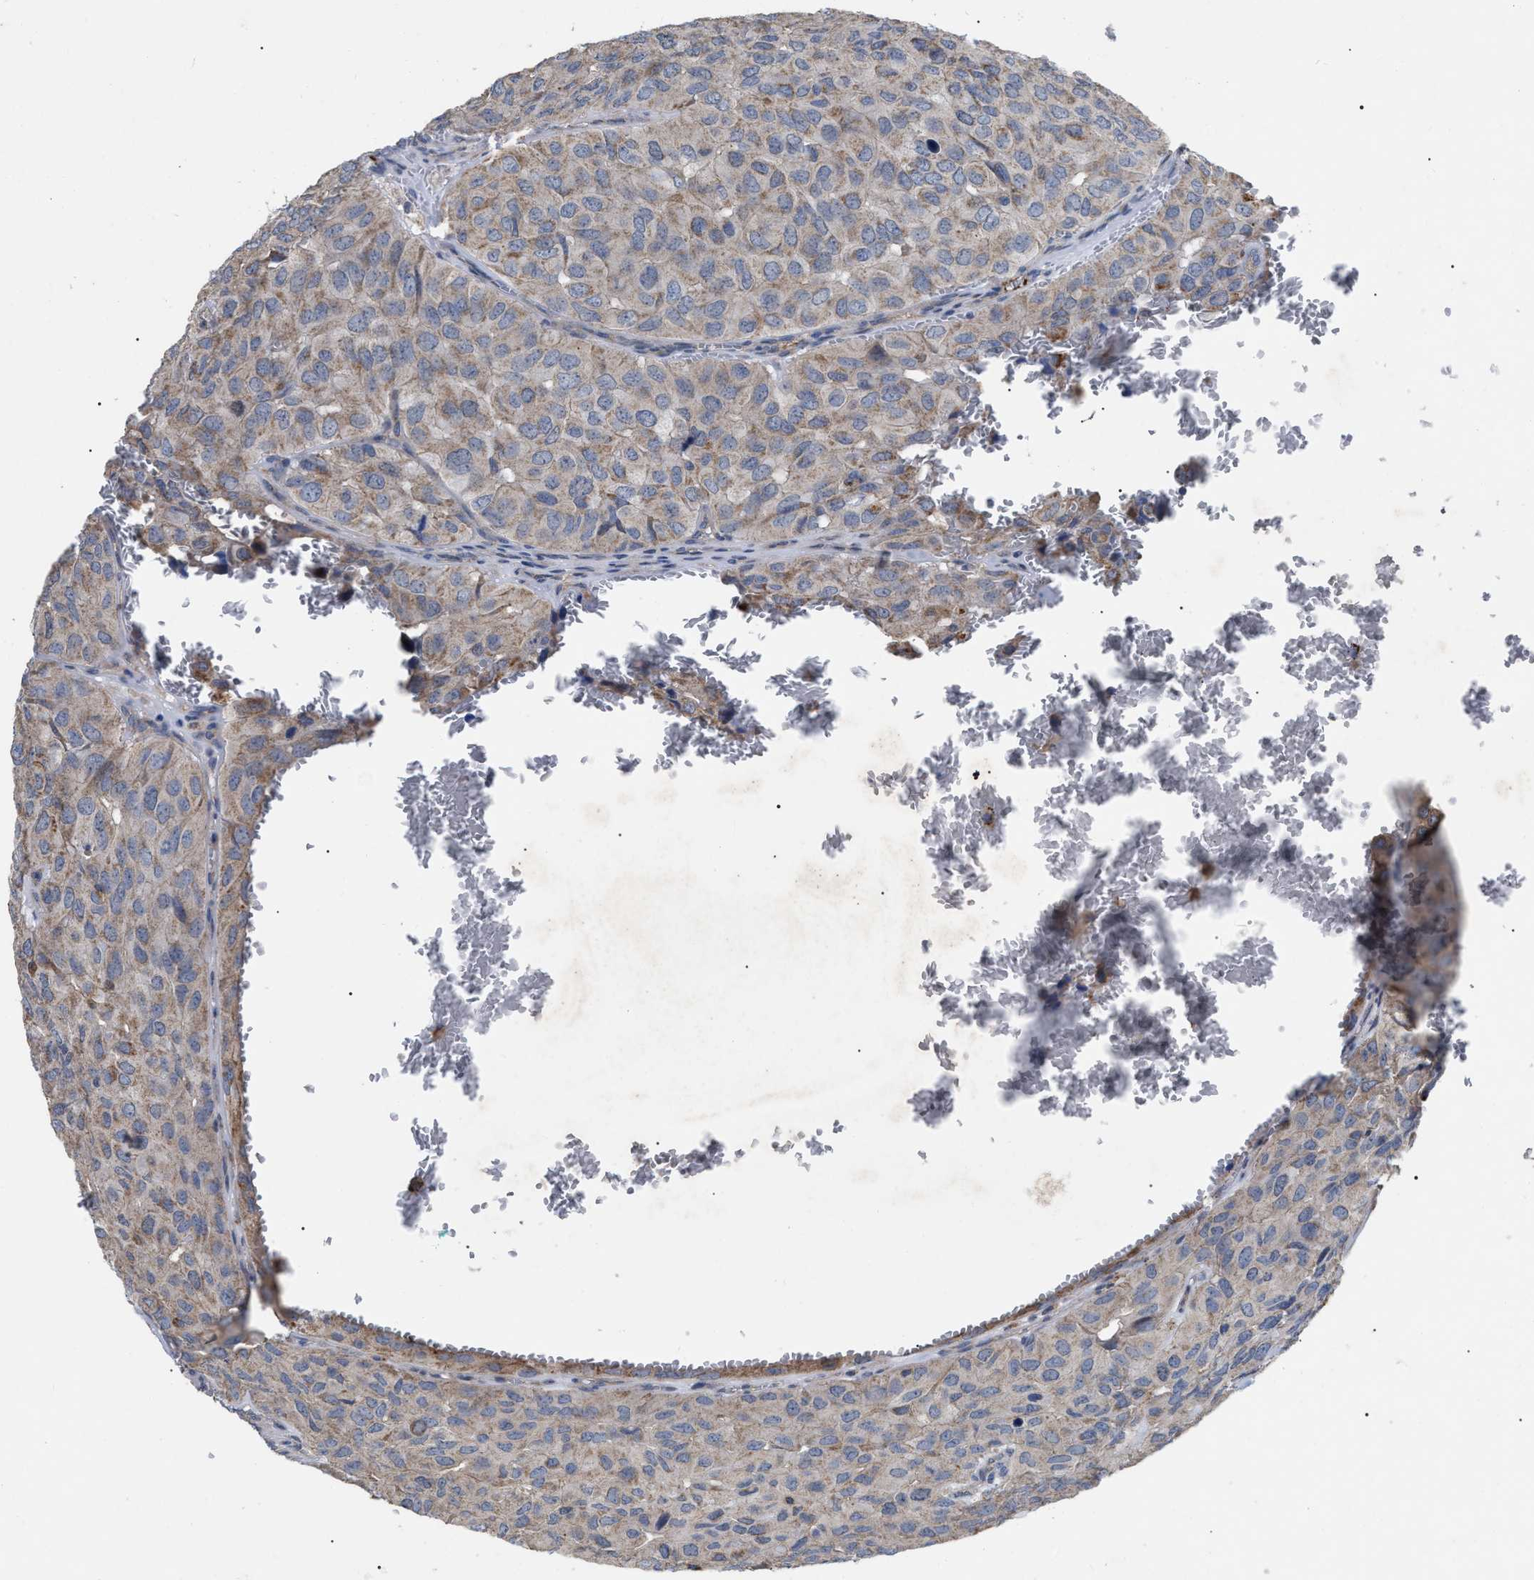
{"staining": {"intensity": "weak", "quantity": ">75%", "location": "cytoplasmic/membranous"}, "tissue": "head and neck cancer", "cell_type": "Tumor cells", "image_type": "cancer", "snomed": [{"axis": "morphology", "description": "Adenocarcinoma, NOS"}, {"axis": "topography", "description": "Salivary gland, NOS"}, {"axis": "topography", "description": "Head-Neck"}], "caption": "Protein expression analysis of head and neck cancer demonstrates weak cytoplasmic/membranous expression in about >75% of tumor cells.", "gene": "FAM171A2", "patient": {"sex": "female", "age": 76}}